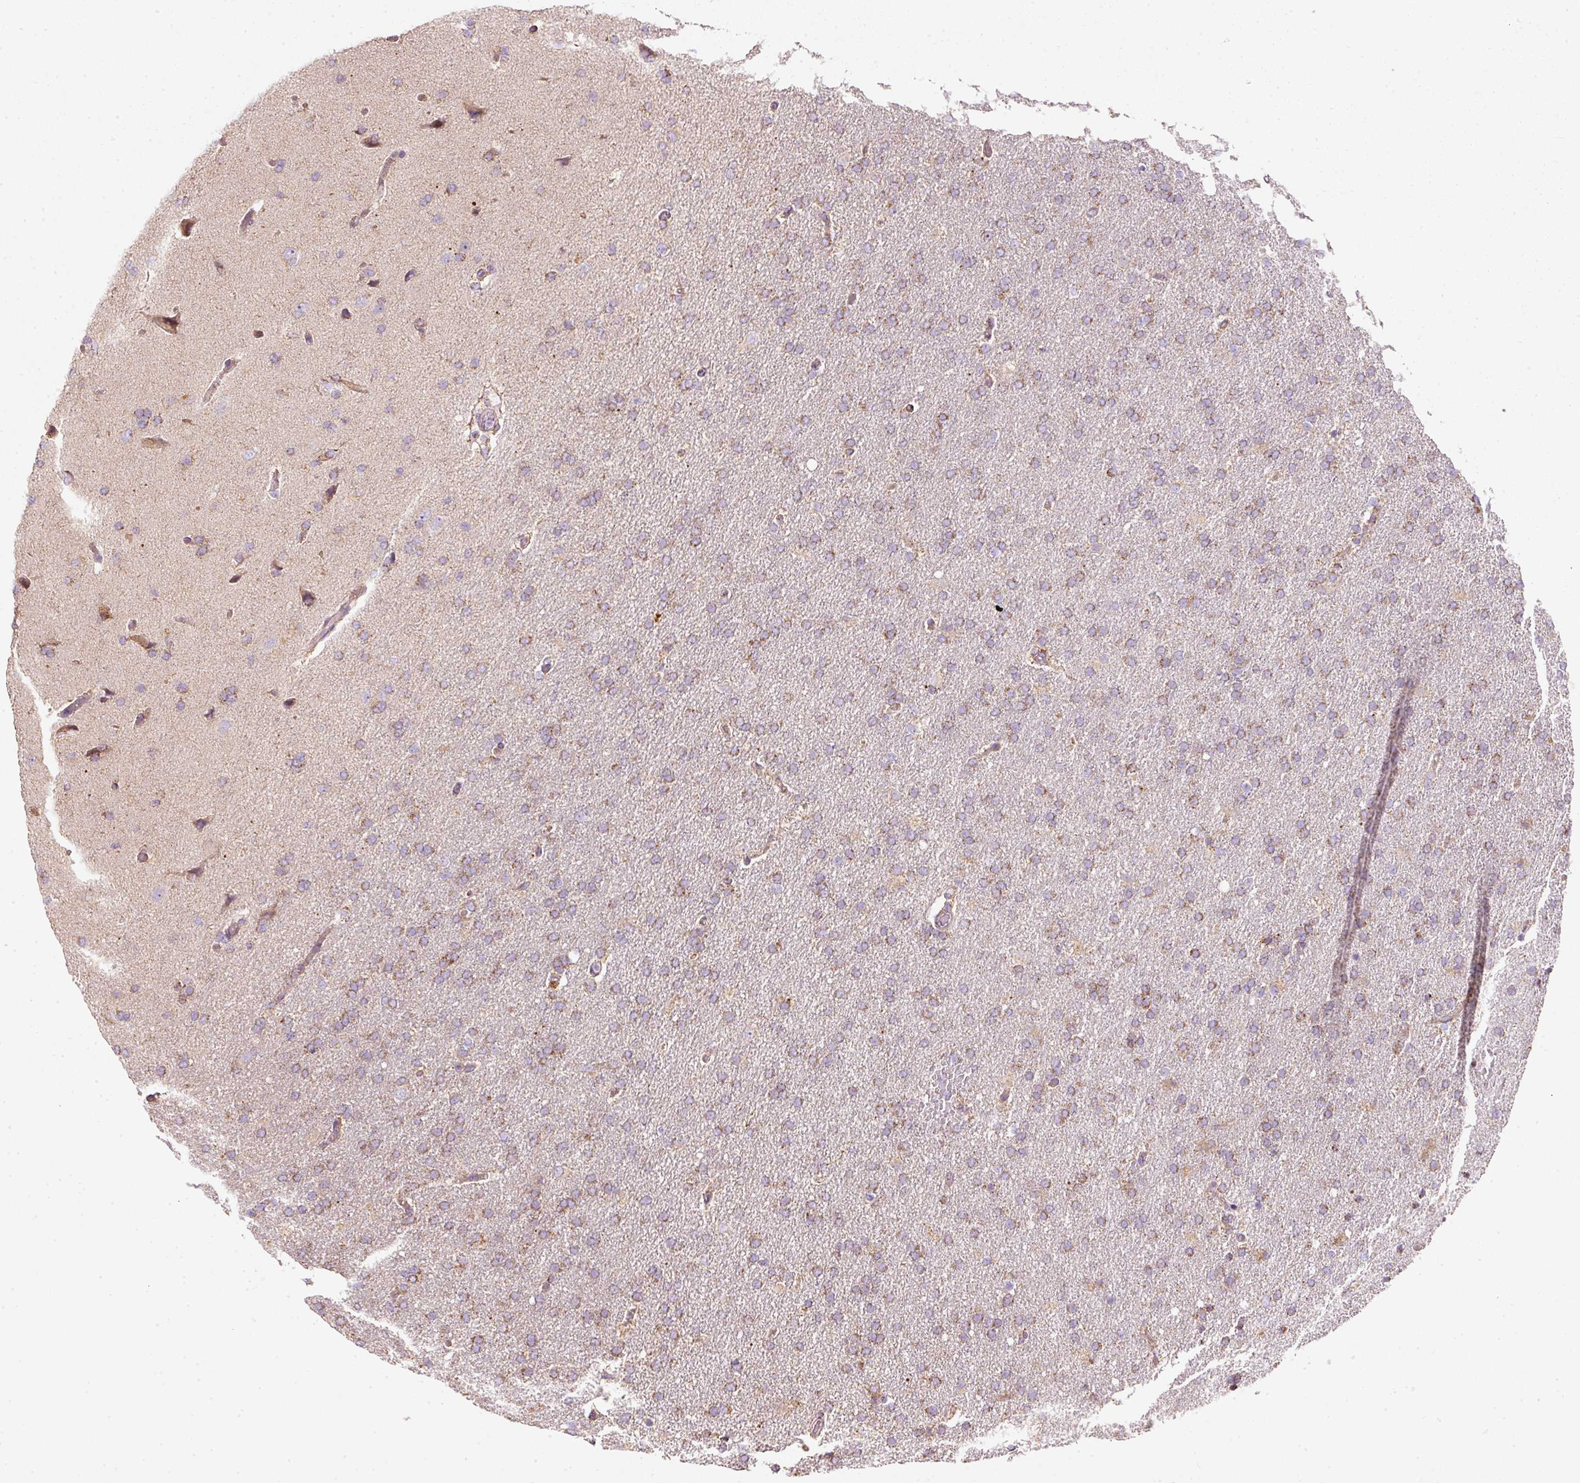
{"staining": {"intensity": "moderate", "quantity": "25%-75%", "location": "cytoplasmic/membranous"}, "tissue": "glioma", "cell_type": "Tumor cells", "image_type": "cancer", "snomed": [{"axis": "morphology", "description": "Glioma, malignant, High grade"}, {"axis": "topography", "description": "Brain"}], "caption": "Glioma tissue shows moderate cytoplasmic/membranous staining in about 25%-75% of tumor cells, visualized by immunohistochemistry.", "gene": "DUT", "patient": {"sex": "male", "age": 72}}